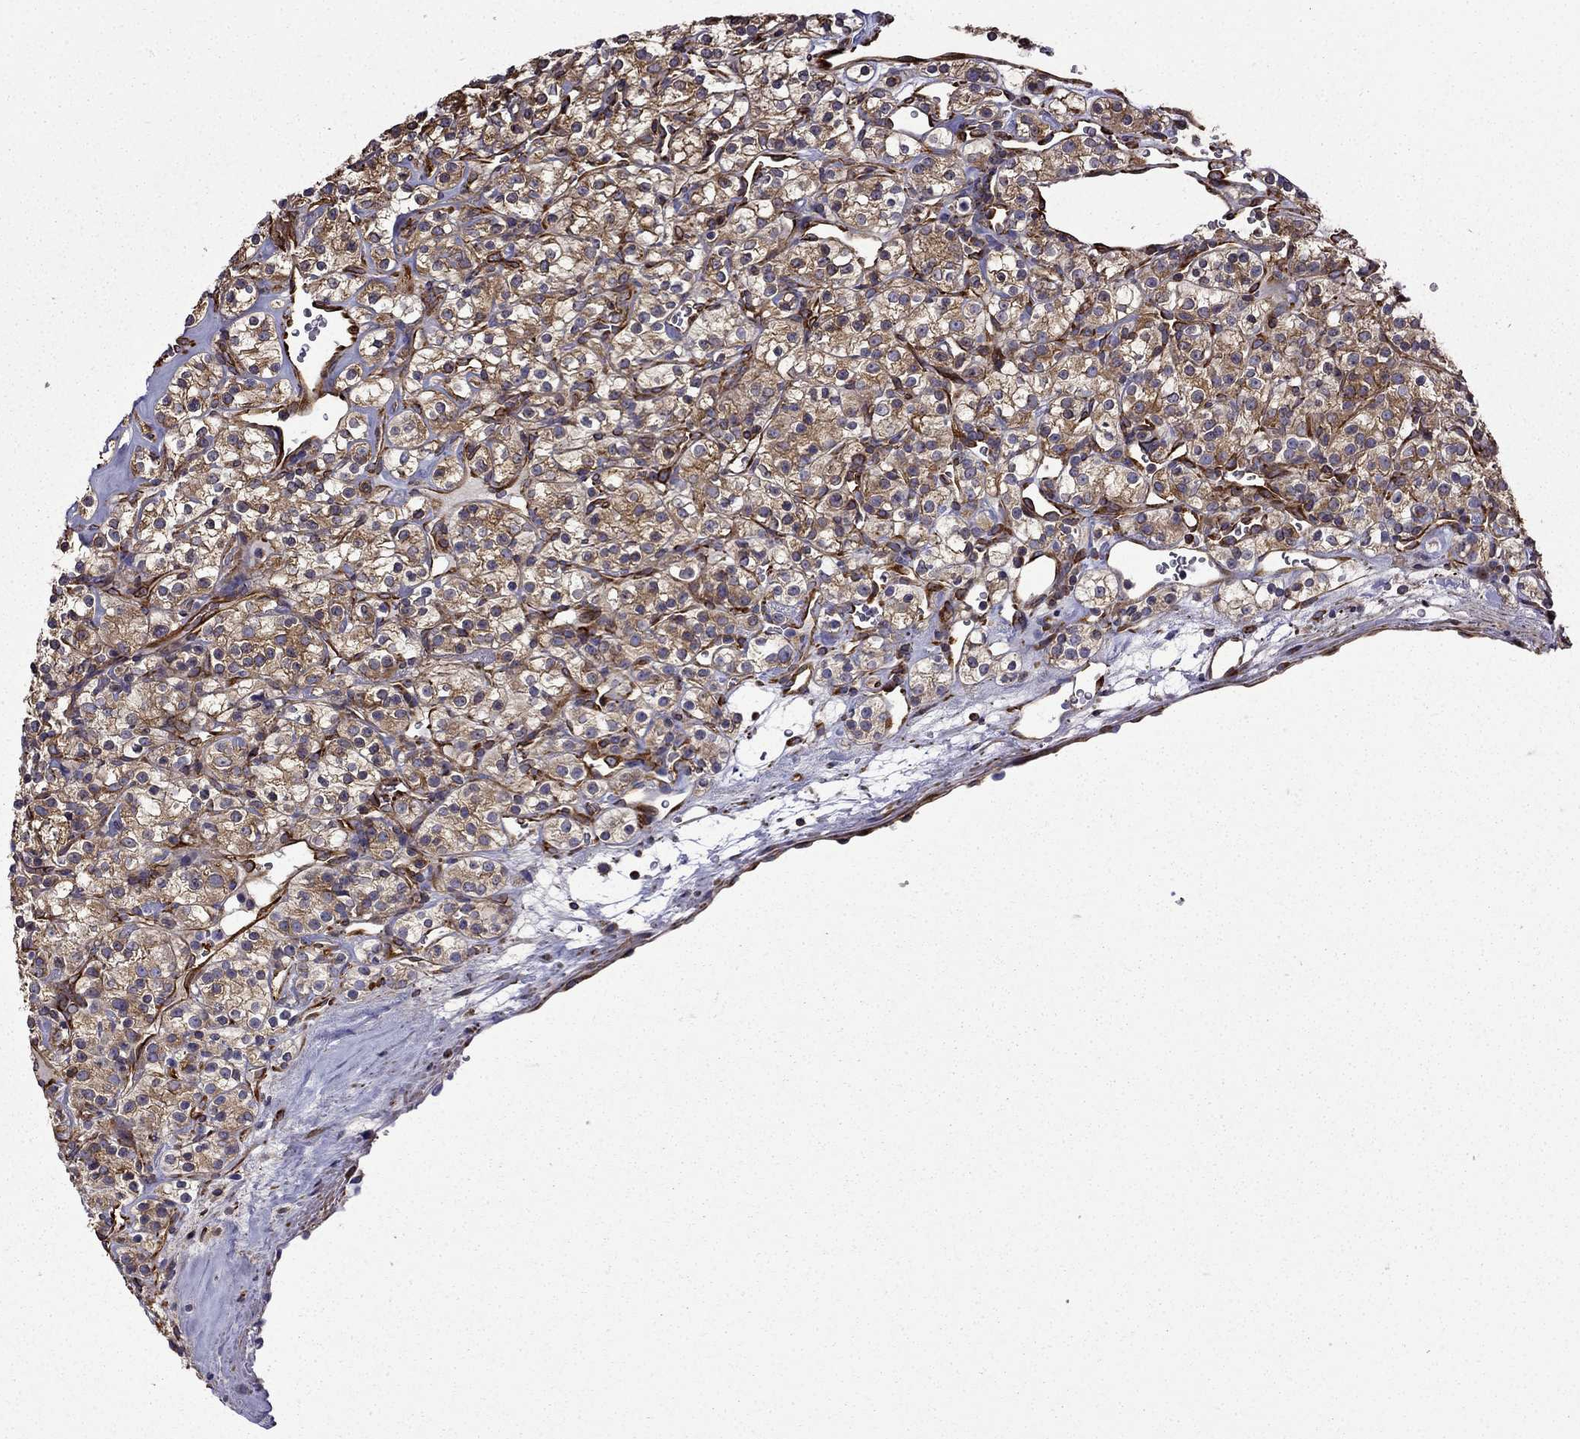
{"staining": {"intensity": "moderate", "quantity": ">75%", "location": "cytoplasmic/membranous"}, "tissue": "renal cancer", "cell_type": "Tumor cells", "image_type": "cancer", "snomed": [{"axis": "morphology", "description": "Adenocarcinoma, NOS"}, {"axis": "topography", "description": "Kidney"}], "caption": "A histopathology image of adenocarcinoma (renal) stained for a protein demonstrates moderate cytoplasmic/membranous brown staining in tumor cells. The staining is performed using DAB (3,3'-diaminobenzidine) brown chromogen to label protein expression. The nuclei are counter-stained blue using hematoxylin.", "gene": "MAP4", "patient": {"sex": "male", "age": 77}}